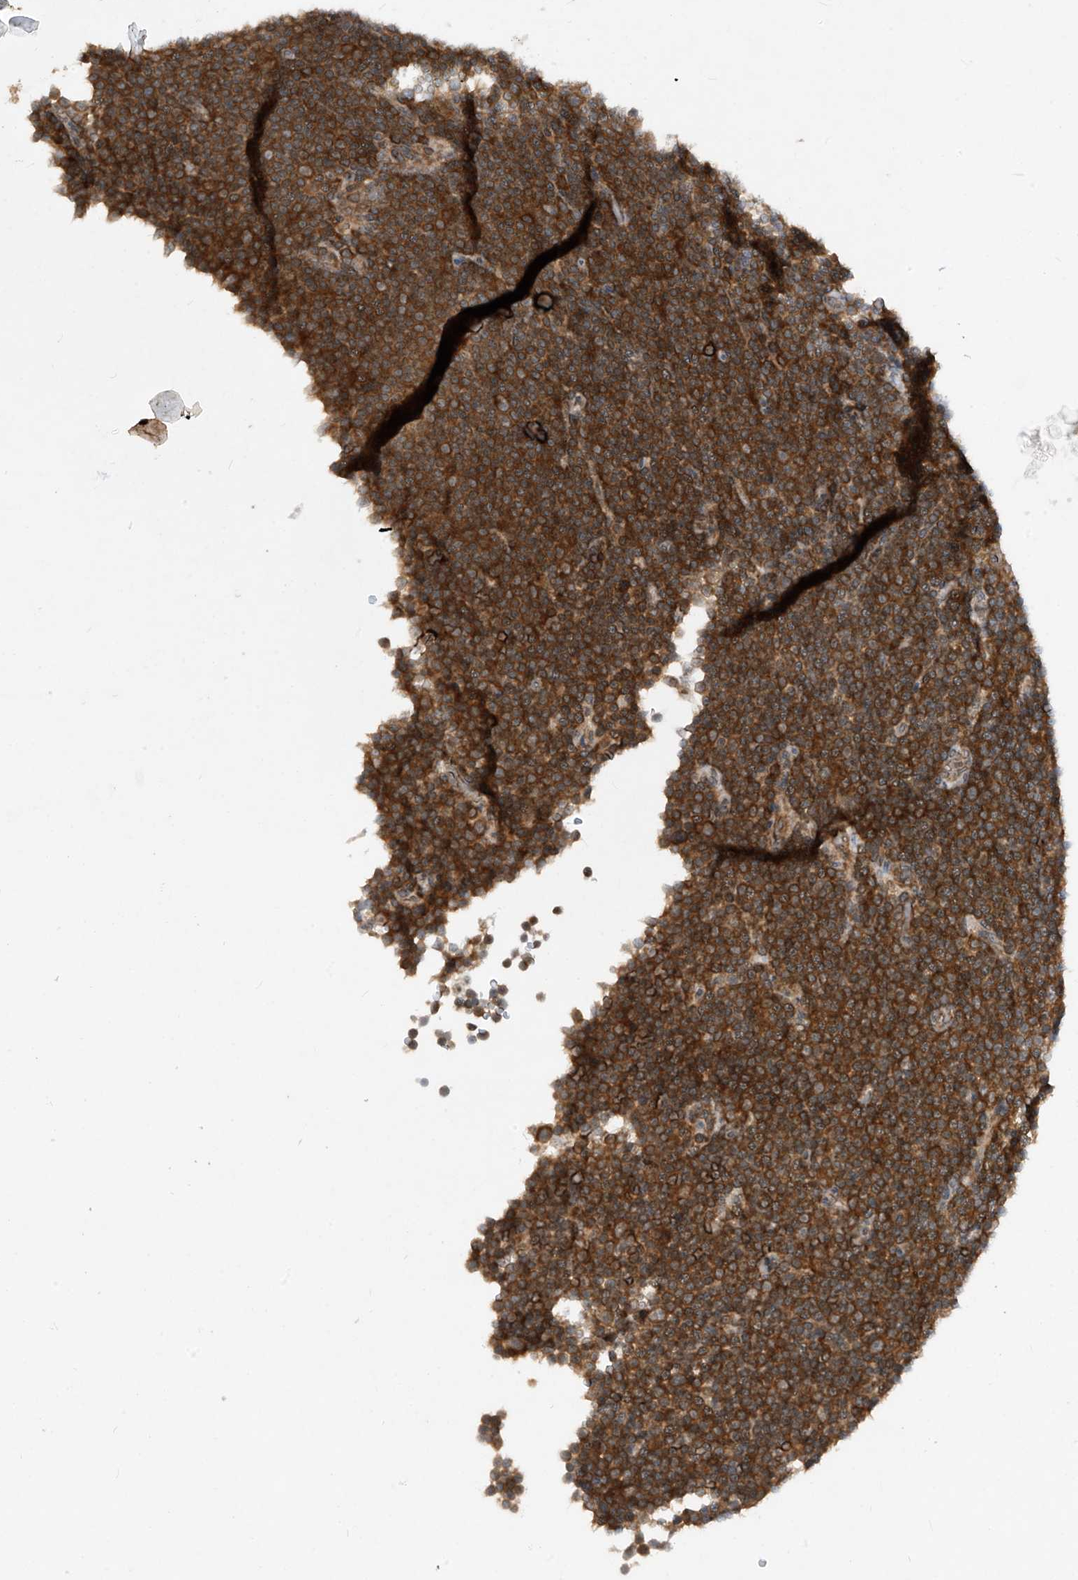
{"staining": {"intensity": "moderate", "quantity": ">75%", "location": "cytoplasmic/membranous"}, "tissue": "lymphoma", "cell_type": "Tumor cells", "image_type": "cancer", "snomed": [{"axis": "morphology", "description": "Malignant lymphoma, non-Hodgkin's type, Low grade"}, {"axis": "topography", "description": "Lymph node"}], "caption": "This micrograph displays IHC staining of lymphoma, with medium moderate cytoplasmic/membranous staining in about >75% of tumor cells.", "gene": "RPL34", "patient": {"sex": "female", "age": 67}}